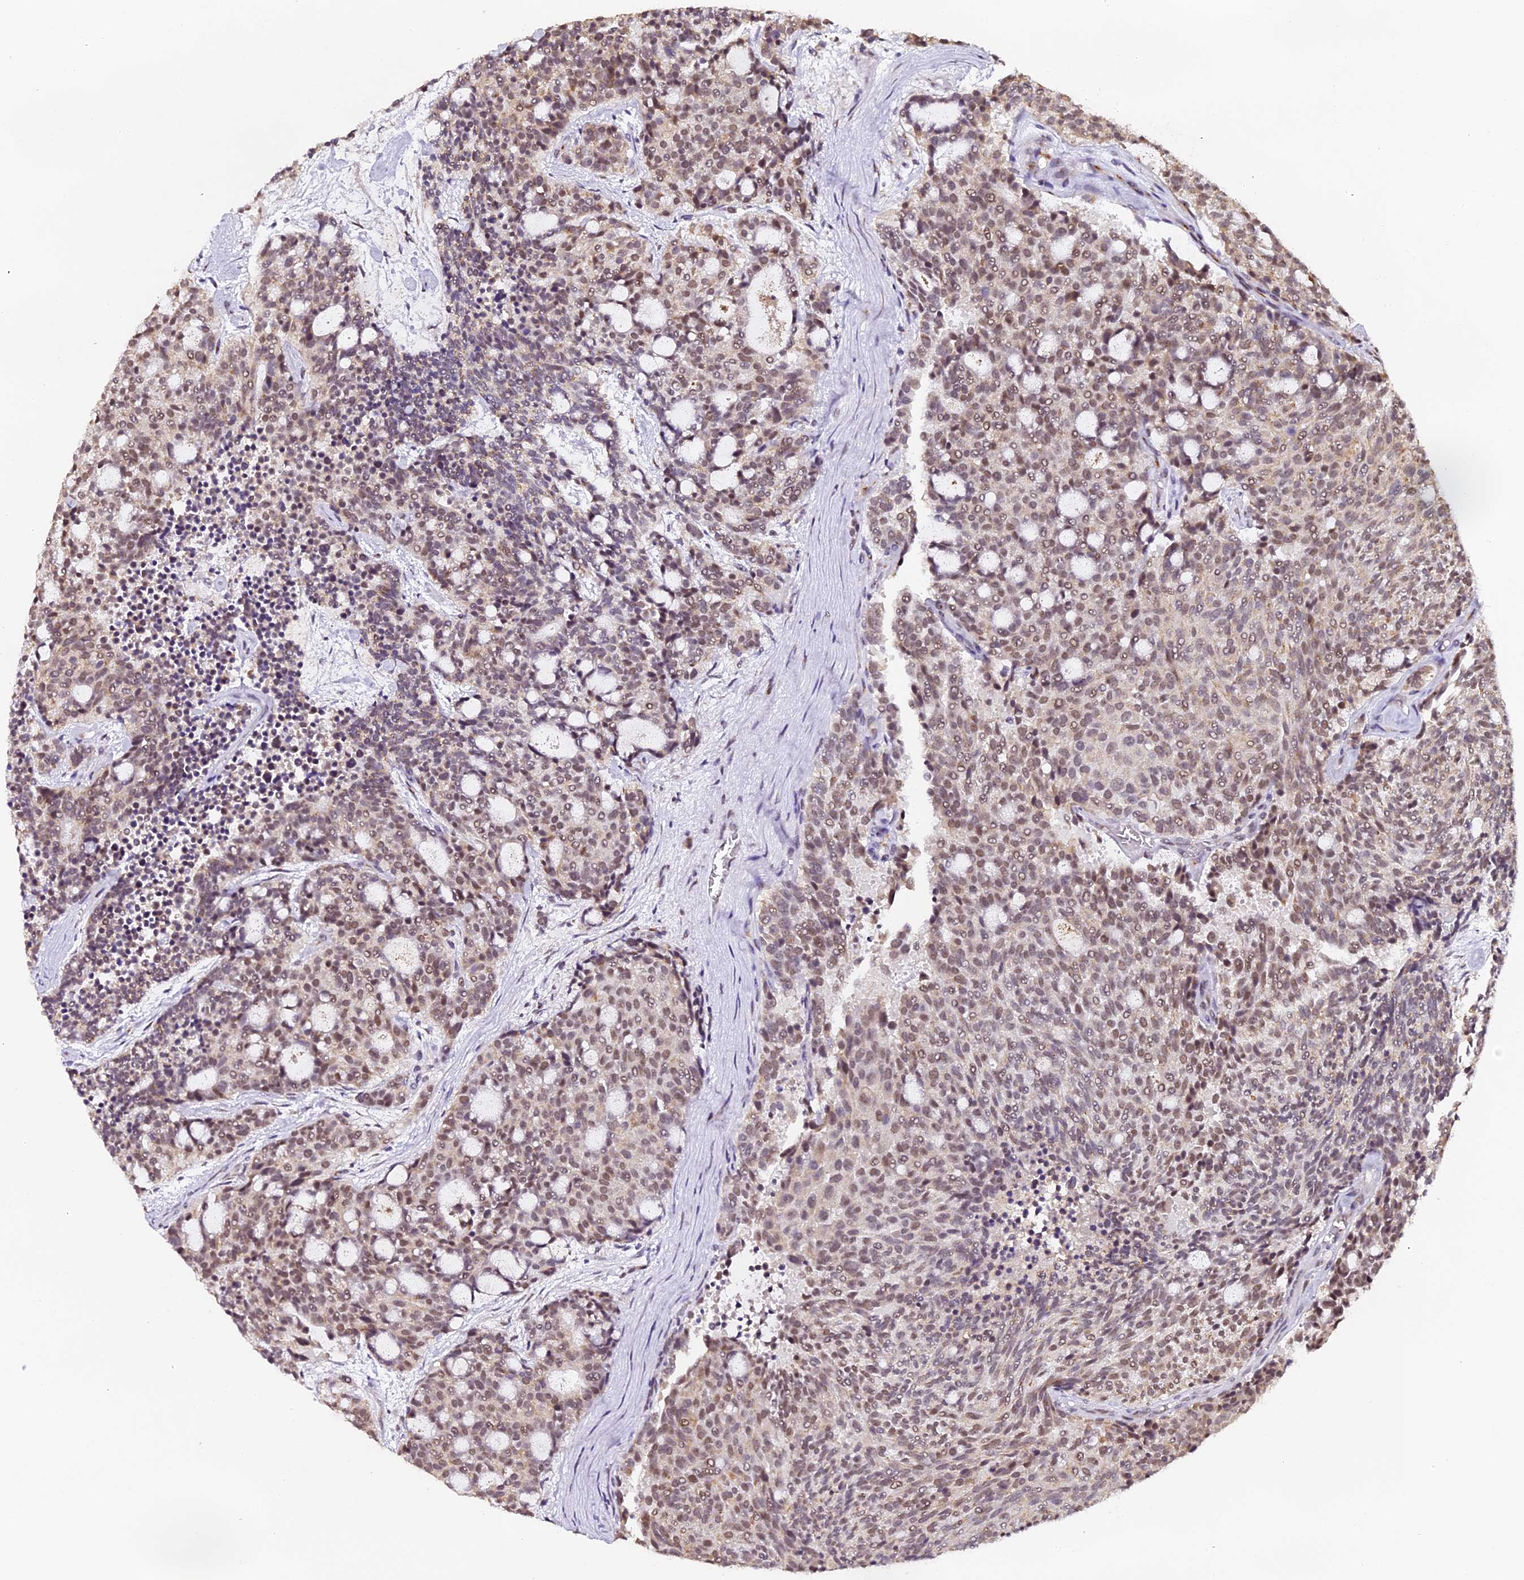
{"staining": {"intensity": "weak", "quantity": ">75%", "location": "cytoplasmic/membranous,nuclear"}, "tissue": "carcinoid", "cell_type": "Tumor cells", "image_type": "cancer", "snomed": [{"axis": "morphology", "description": "Carcinoid, malignant, NOS"}, {"axis": "topography", "description": "Pancreas"}], "caption": "Human carcinoid (malignant) stained with a protein marker demonstrates weak staining in tumor cells.", "gene": "NCBP1", "patient": {"sex": "female", "age": 54}}